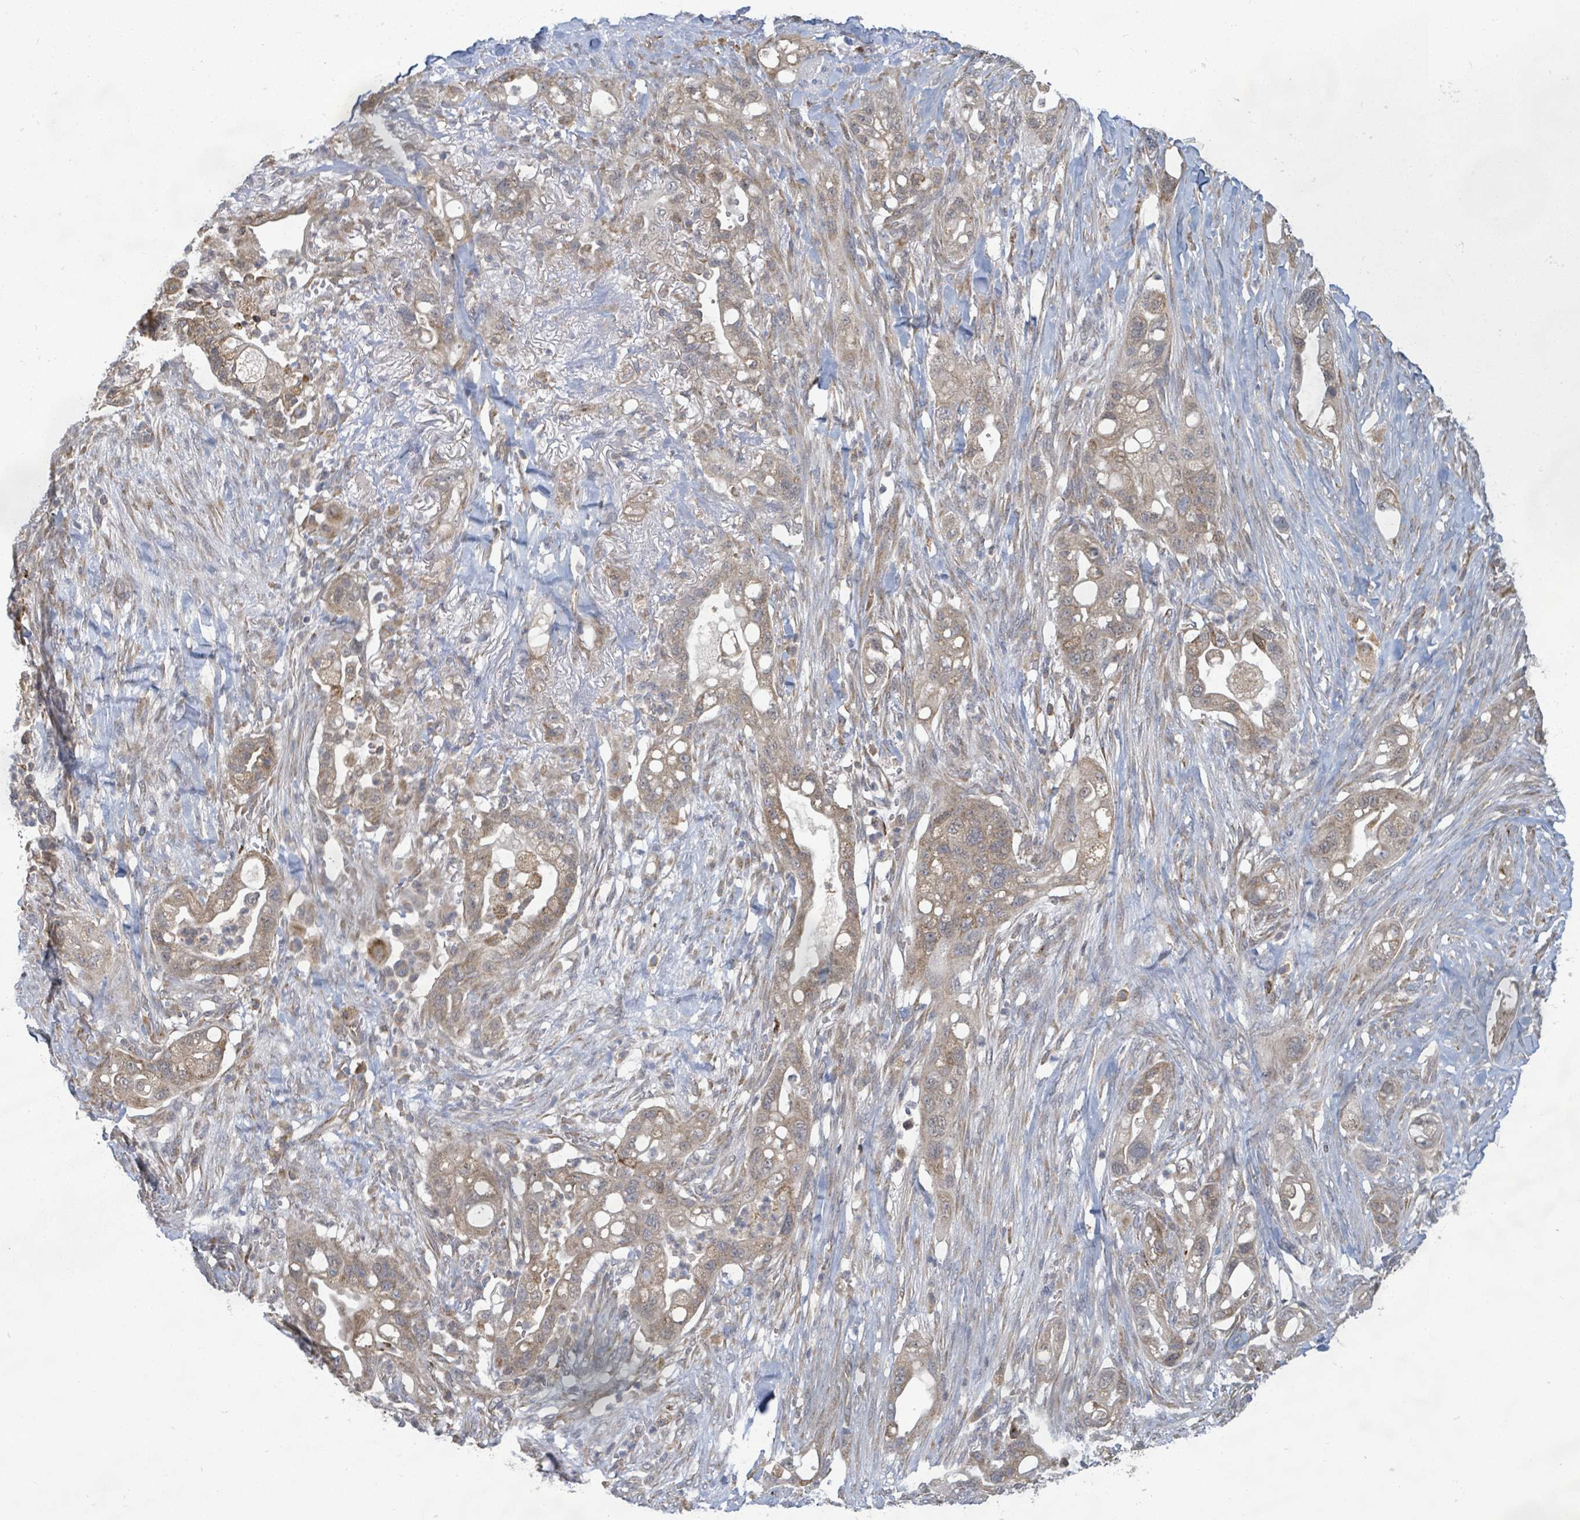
{"staining": {"intensity": "weak", "quantity": "25%-75%", "location": "cytoplasmic/membranous"}, "tissue": "pancreatic cancer", "cell_type": "Tumor cells", "image_type": "cancer", "snomed": [{"axis": "morphology", "description": "Adenocarcinoma, NOS"}, {"axis": "topography", "description": "Pancreas"}], "caption": "Tumor cells exhibit weak cytoplasmic/membranous staining in approximately 25%-75% of cells in pancreatic cancer (adenocarcinoma). The protein of interest is shown in brown color, while the nuclei are stained blue.", "gene": "SHROOM2", "patient": {"sex": "male", "age": 44}}